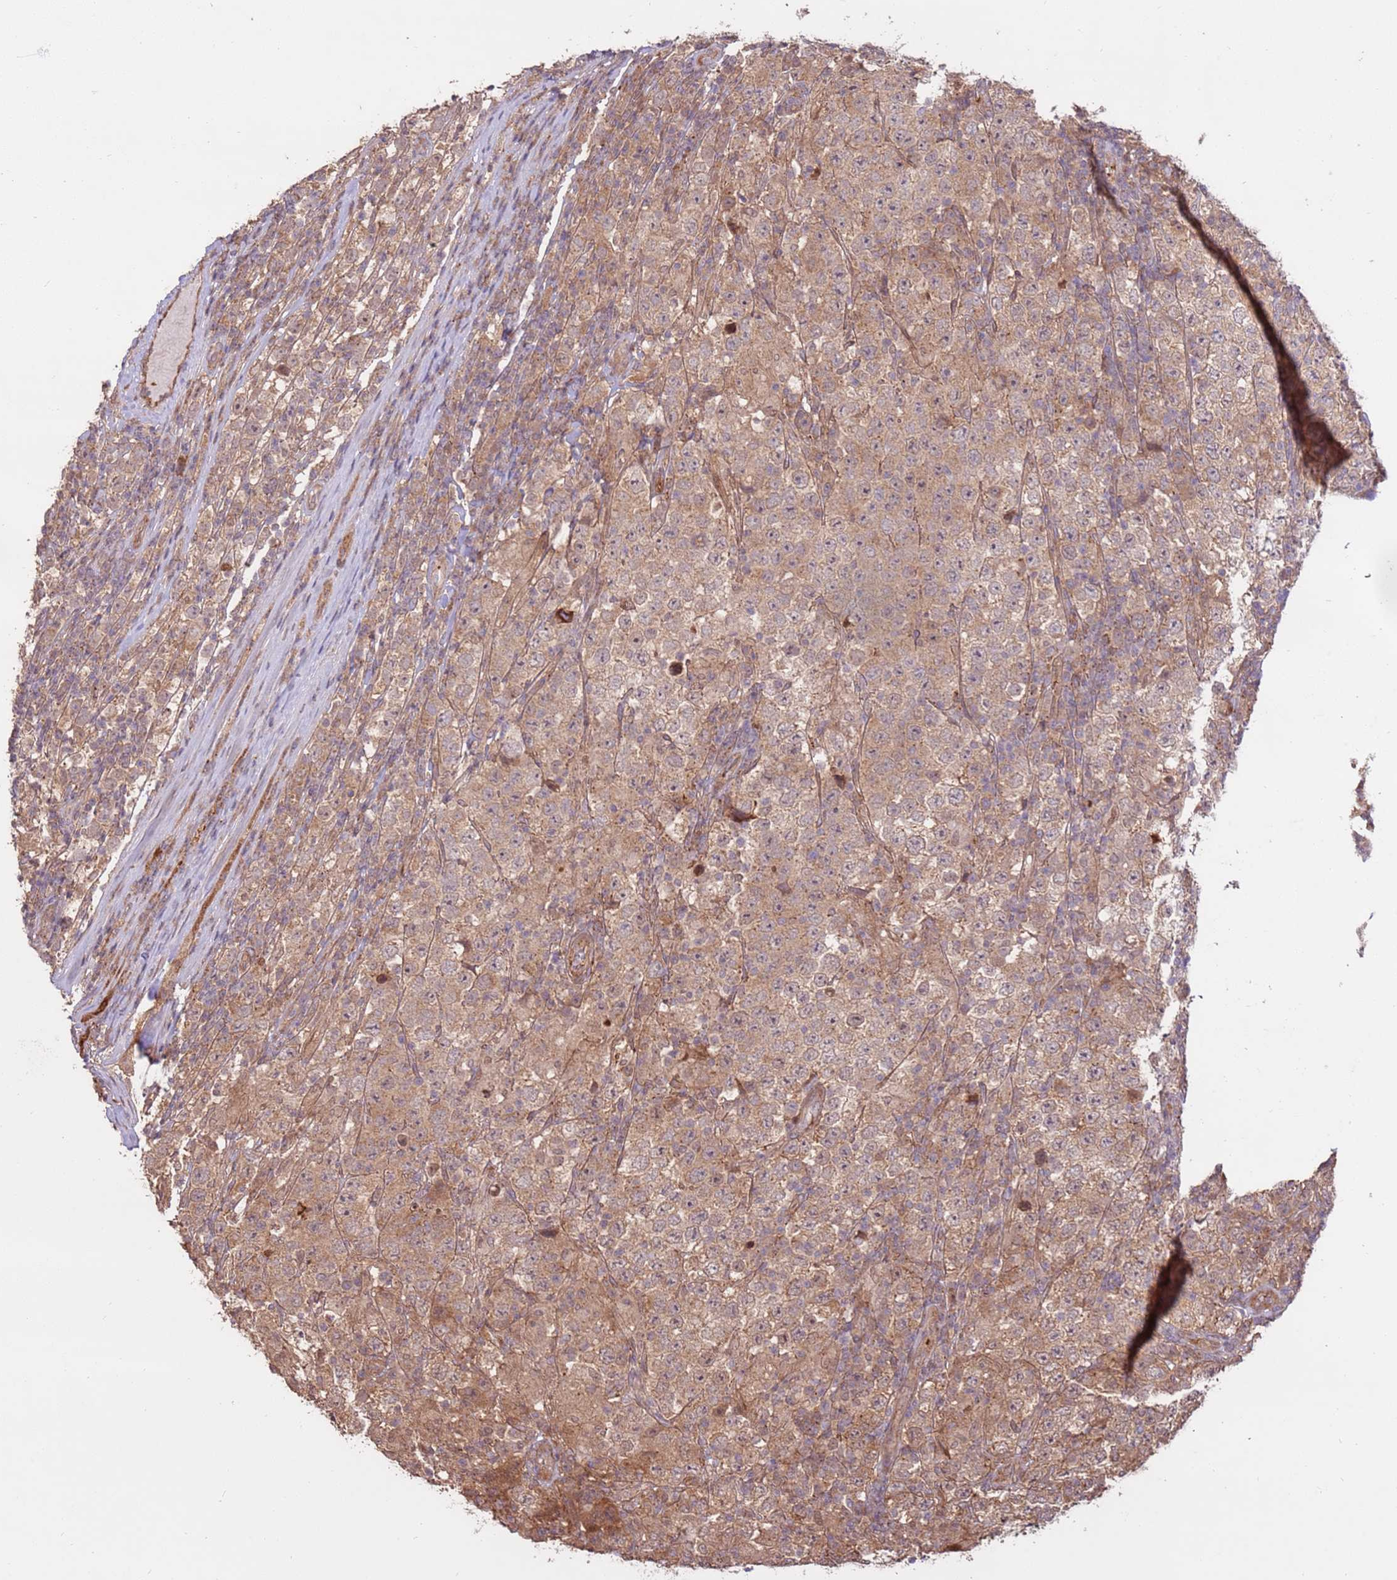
{"staining": {"intensity": "weak", "quantity": ">75%", "location": "cytoplasmic/membranous"}, "tissue": "testis cancer", "cell_type": "Tumor cells", "image_type": "cancer", "snomed": [{"axis": "morphology", "description": "Normal tissue, NOS"}, {"axis": "morphology", "description": "Urothelial carcinoma, High grade"}, {"axis": "morphology", "description": "Seminoma, NOS"}, {"axis": "morphology", "description": "Carcinoma, Embryonal, NOS"}, {"axis": "topography", "description": "Urinary bladder"}, {"axis": "topography", "description": "Testis"}], "caption": "IHC histopathology image of neoplastic tissue: testis cancer (urothelial carcinoma (high-grade)) stained using immunohistochemistry (IHC) exhibits low levels of weak protein expression localized specifically in the cytoplasmic/membranous of tumor cells, appearing as a cytoplasmic/membranous brown color.", "gene": "CCDC112", "patient": {"sex": "male", "age": 41}}